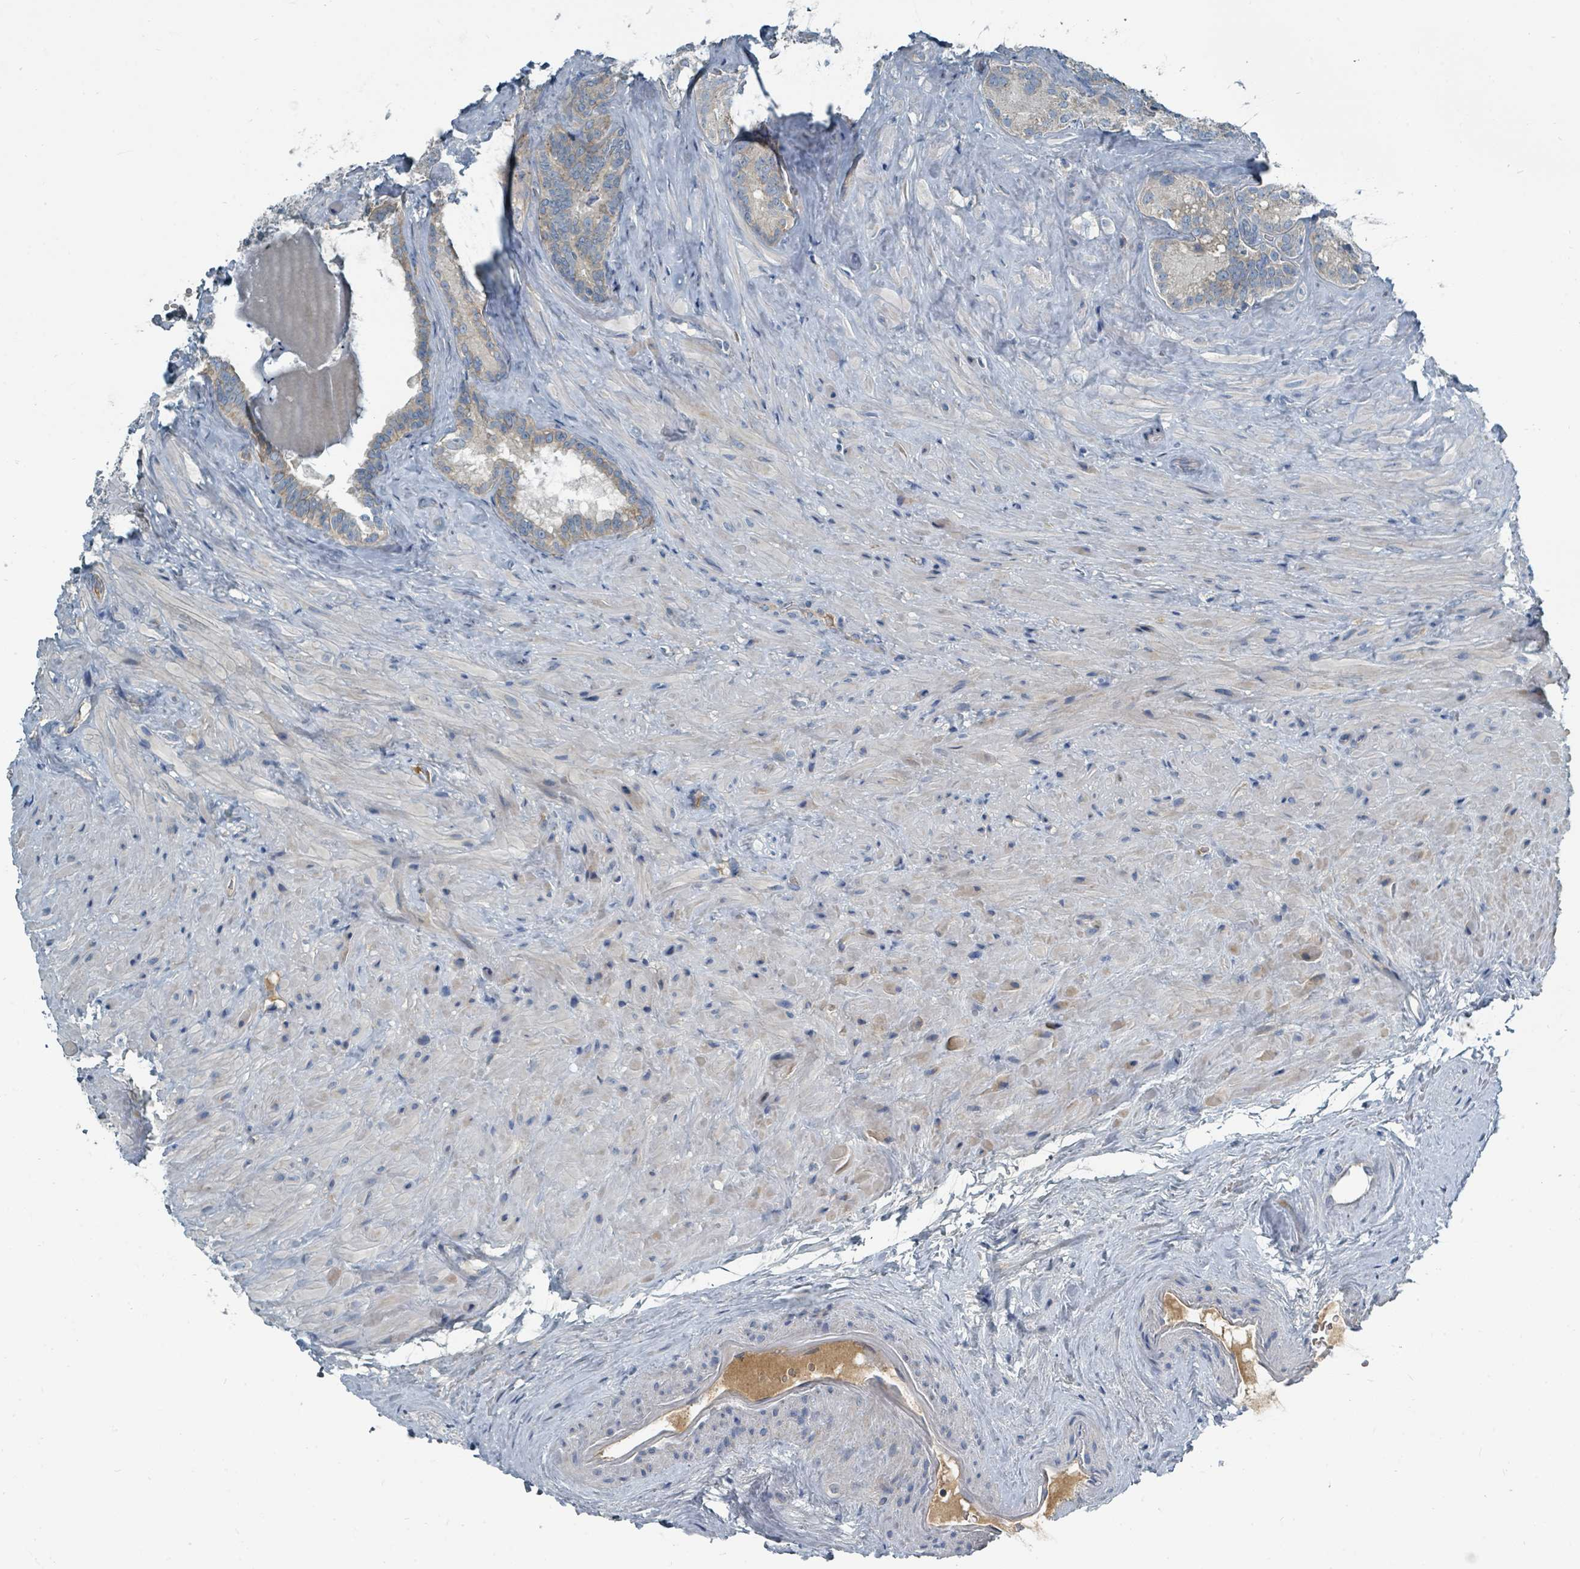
{"staining": {"intensity": "strong", "quantity": "<25%", "location": "cytoplasmic/membranous"}, "tissue": "seminal vesicle", "cell_type": "Glandular cells", "image_type": "normal", "snomed": [{"axis": "morphology", "description": "Normal tissue, NOS"}, {"axis": "topography", "description": "Seminal veicle"}], "caption": "The micrograph shows staining of normal seminal vesicle, revealing strong cytoplasmic/membranous protein positivity (brown color) within glandular cells.", "gene": "SLC25A23", "patient": {"sex": "male", "age": 62}}